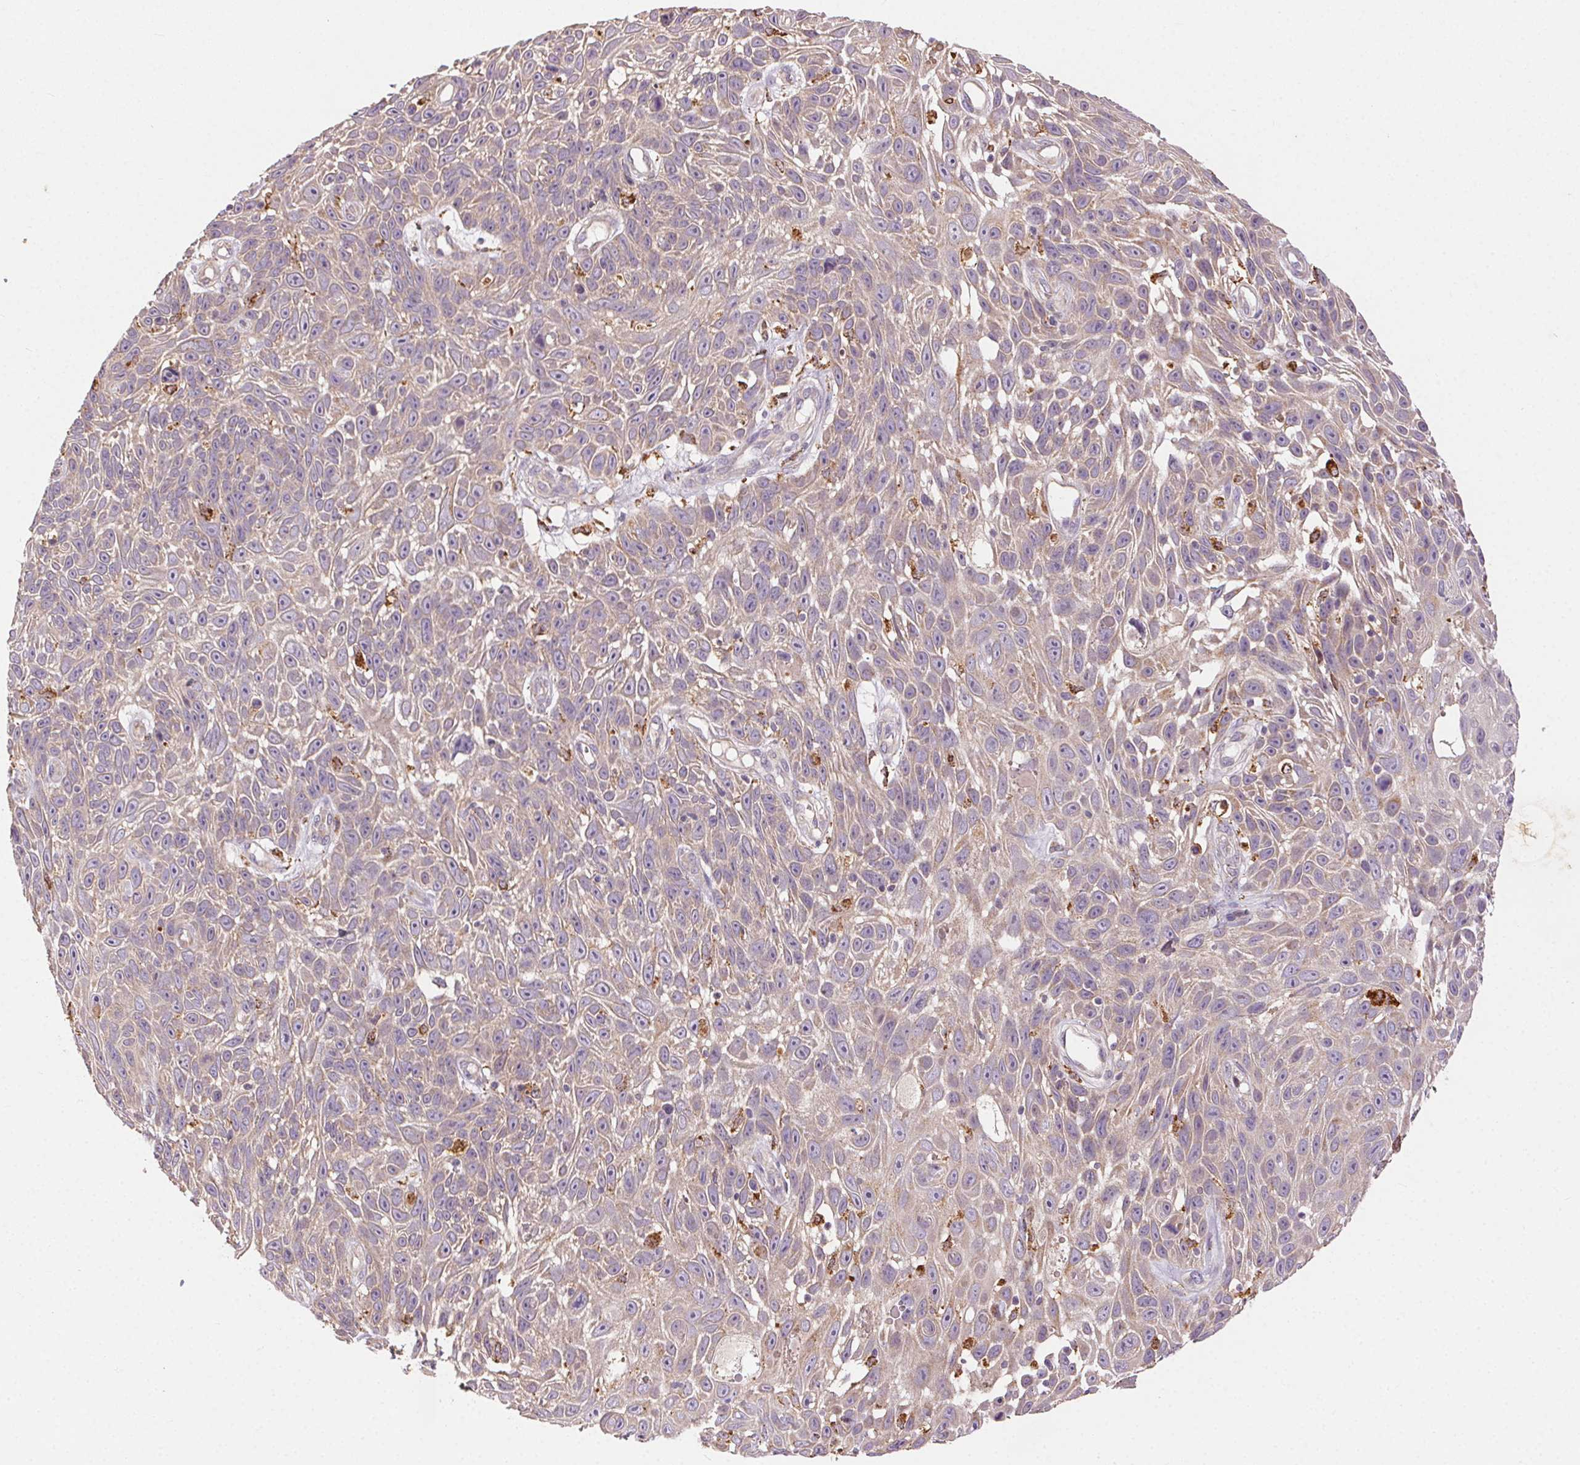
{"staining": {"intensity": "negative", "quantity": "none", "location": "none"}, "tissue": "skin cancer", "cell_type": "Tumor cells", "image_type": "cancer", "snomed": [{"axis": "morphology", "description": "Squamous cell carcinoma, NOS"}, {"axis": "topography", "description": "Skin"}], "caption": "DAB immunohistochemical staining of skin cancer shows no significant expression in tumor cells.", "gene": "FNBP1L", "patient": {"sex": "male", "age": 82}}